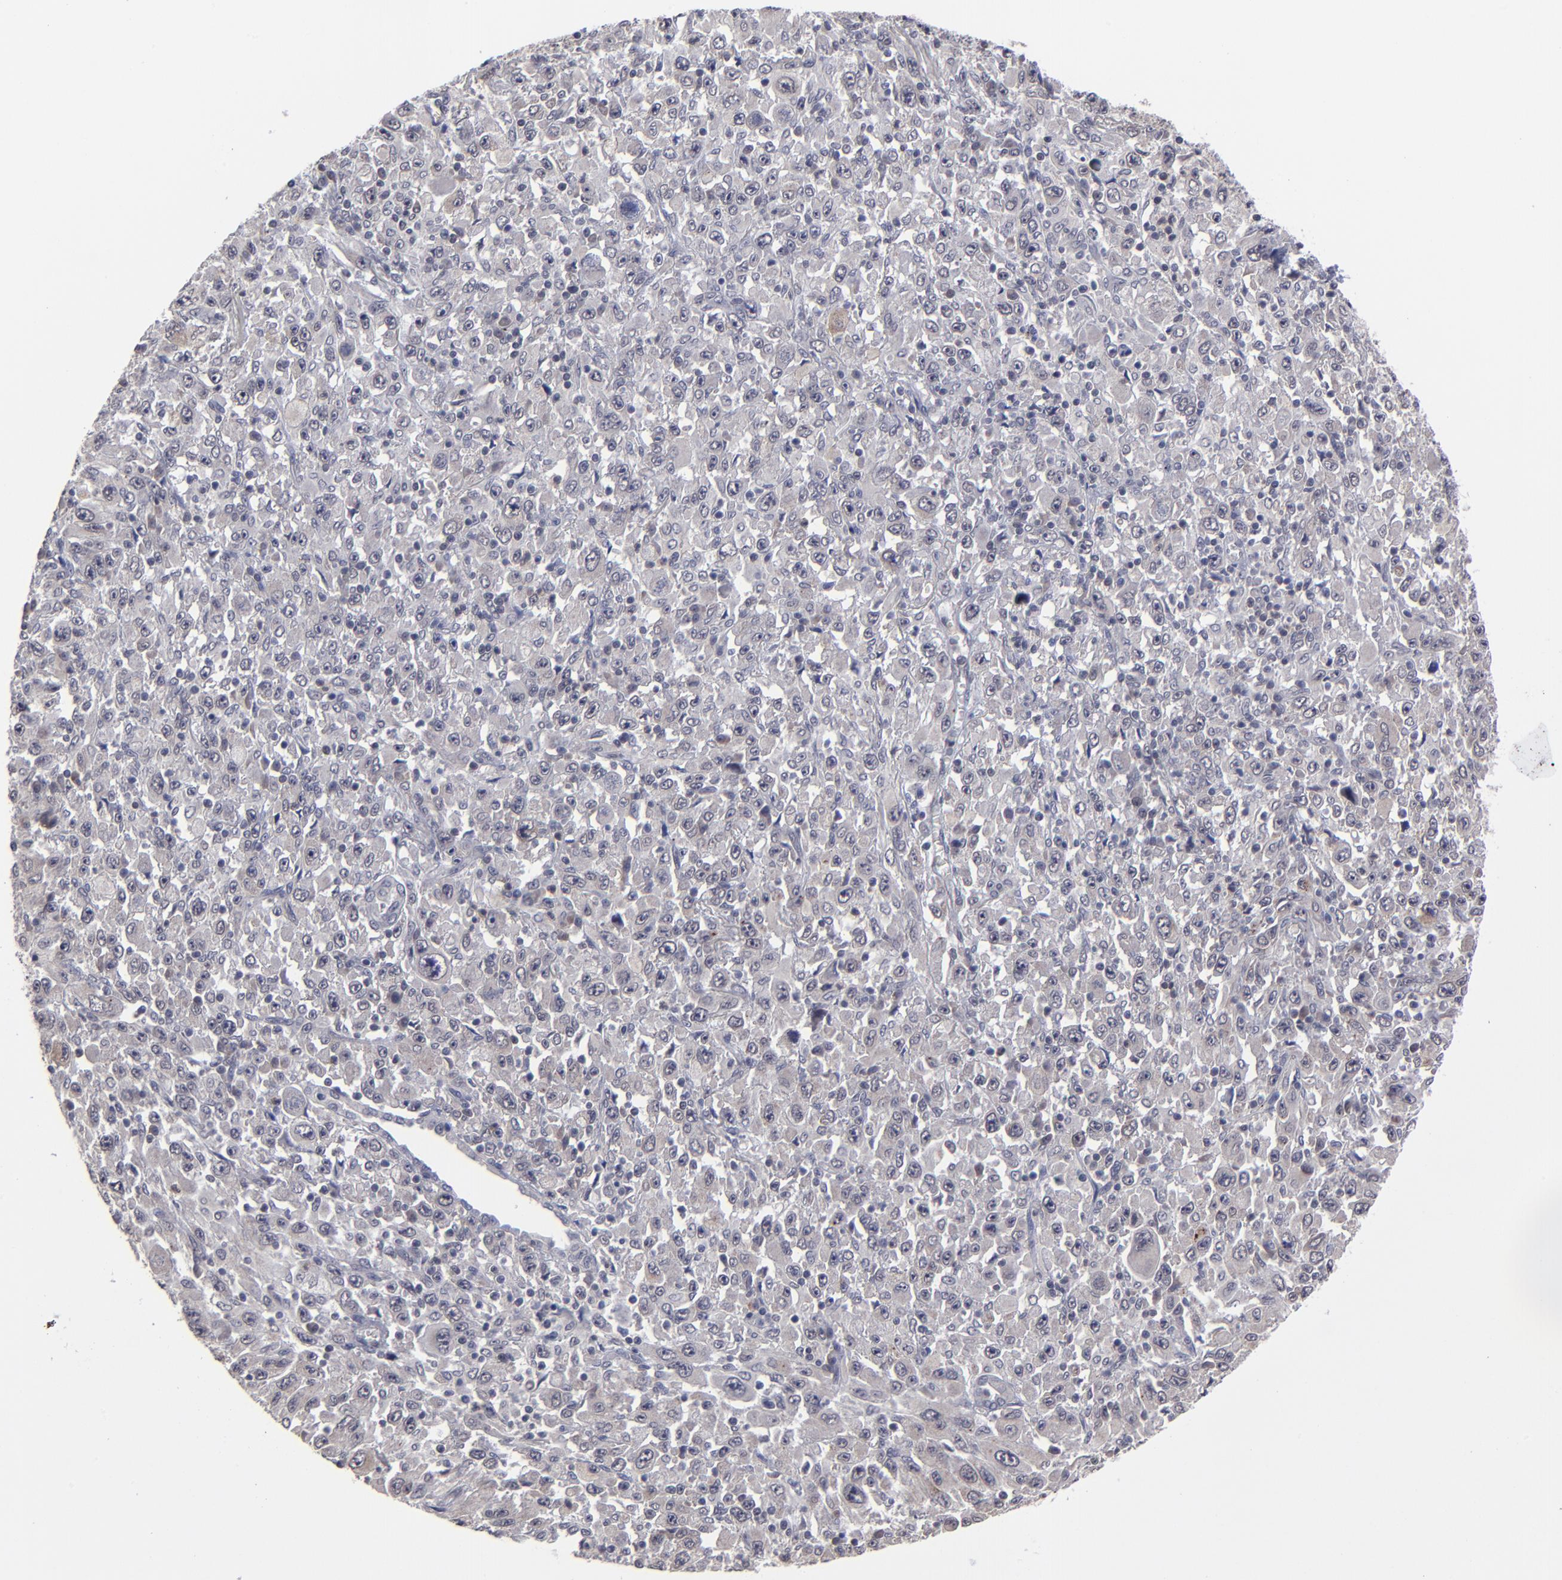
{"staining": {"intensity": "negative", "quantity": "none", "location": "none"}, "tissue": "melanoma", "cell_type": "Tumor cells", "image_type": "cancer", "snomed": [{"axis": "morphology", "description": "Malignant melanoma, Metastatic site"}, {"axis": "topography", "description": "Skin"}], "caption": "IHC of malignant melanoma (metastatic site) shows no staining in tumor cells.", "gene": "ZNF419", "patient": {"sex": "female", "age": 56}}